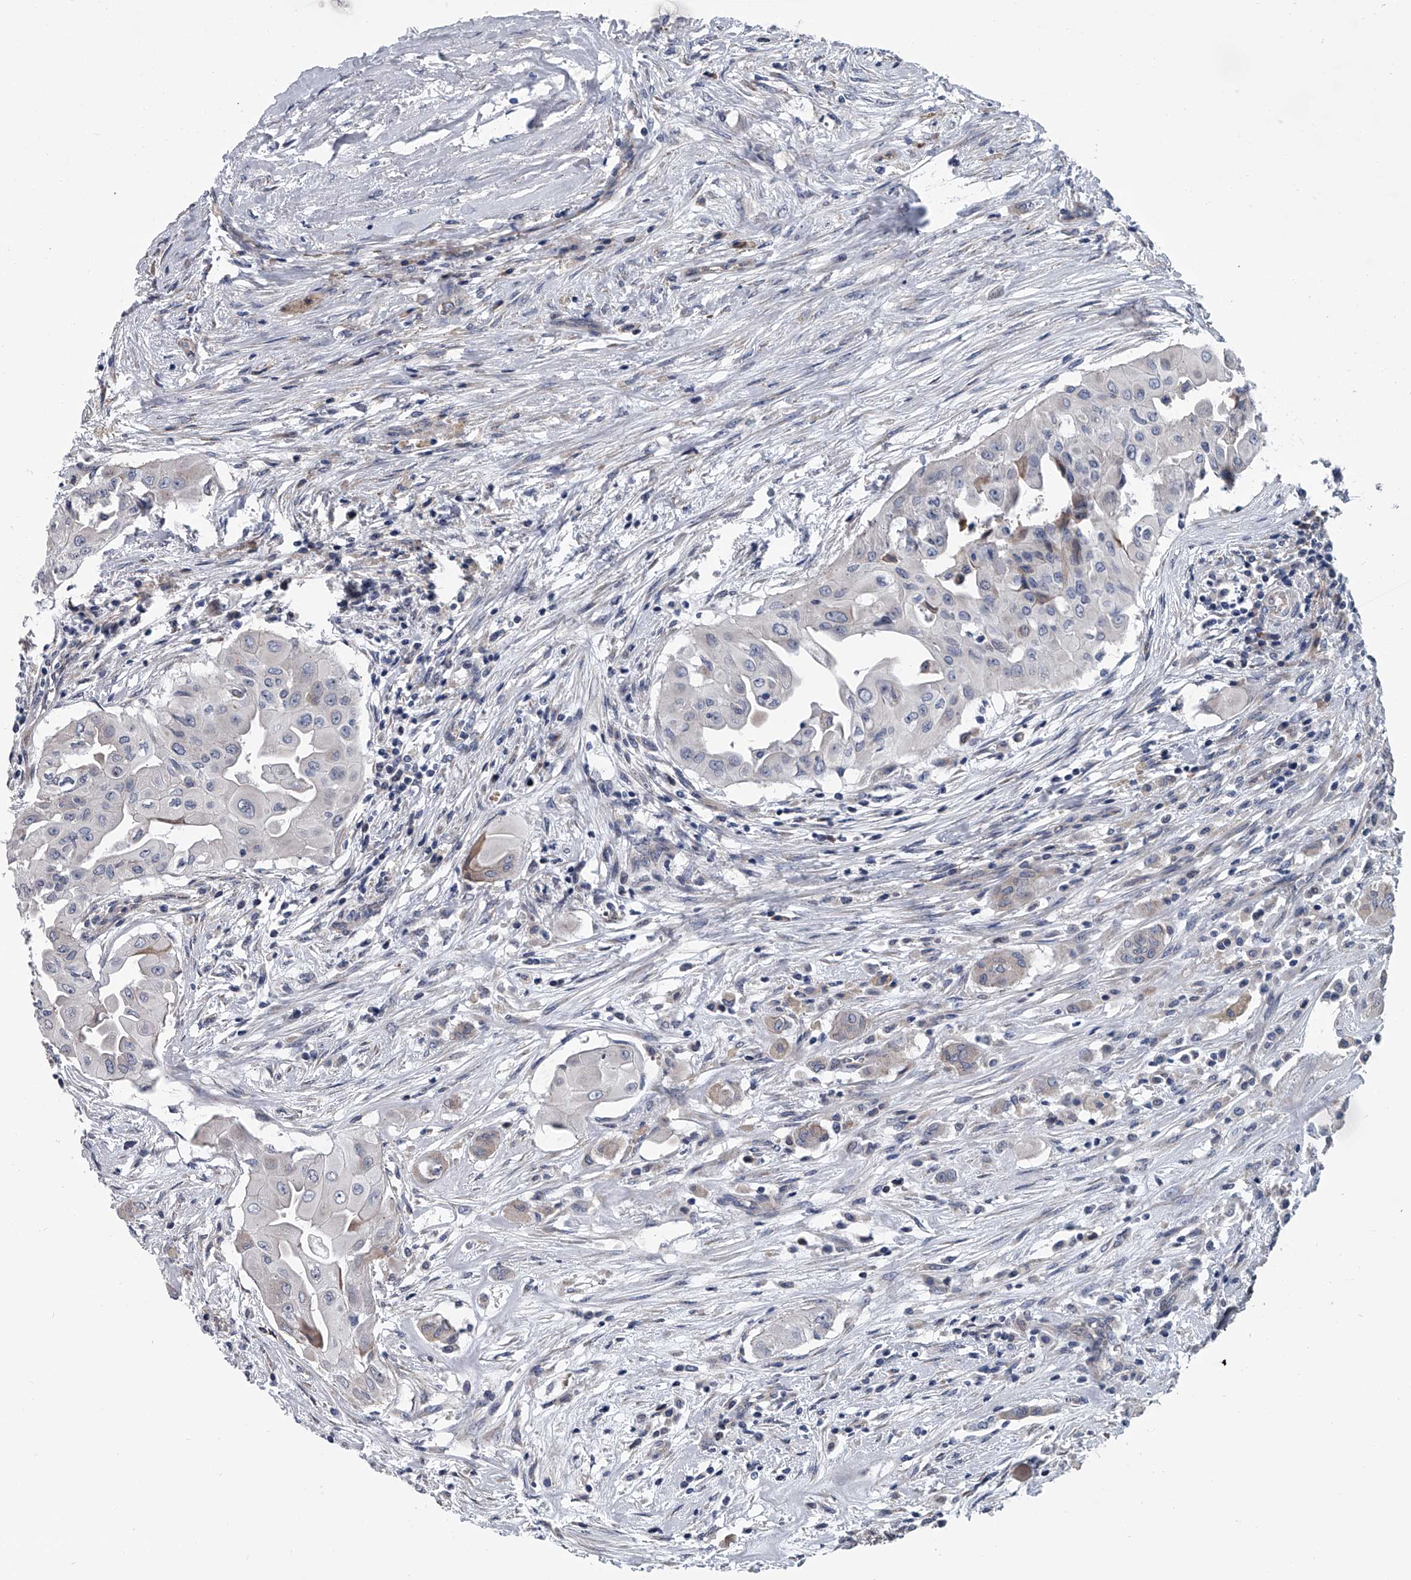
{"staining": {"intensity": "negative", "quantity": "none", "location": "none"}, "tissue": "thyroid cancer", "cell_type": "Tumor cells", "image_type": "cancer", "snomed": [{"axis": "morphology", "description": "Papillary adenocarcinoma, NOS"}, {"axis": "topography", "description": "Thyroid gland"}], "caption": "An immunohistochemistry histopathology image of thyroid cancer is shown. There is no staining in tumor cells of thyroid cancer.", "gene": "ABCG1", "patient": {"sex": "female", "age": 59}}